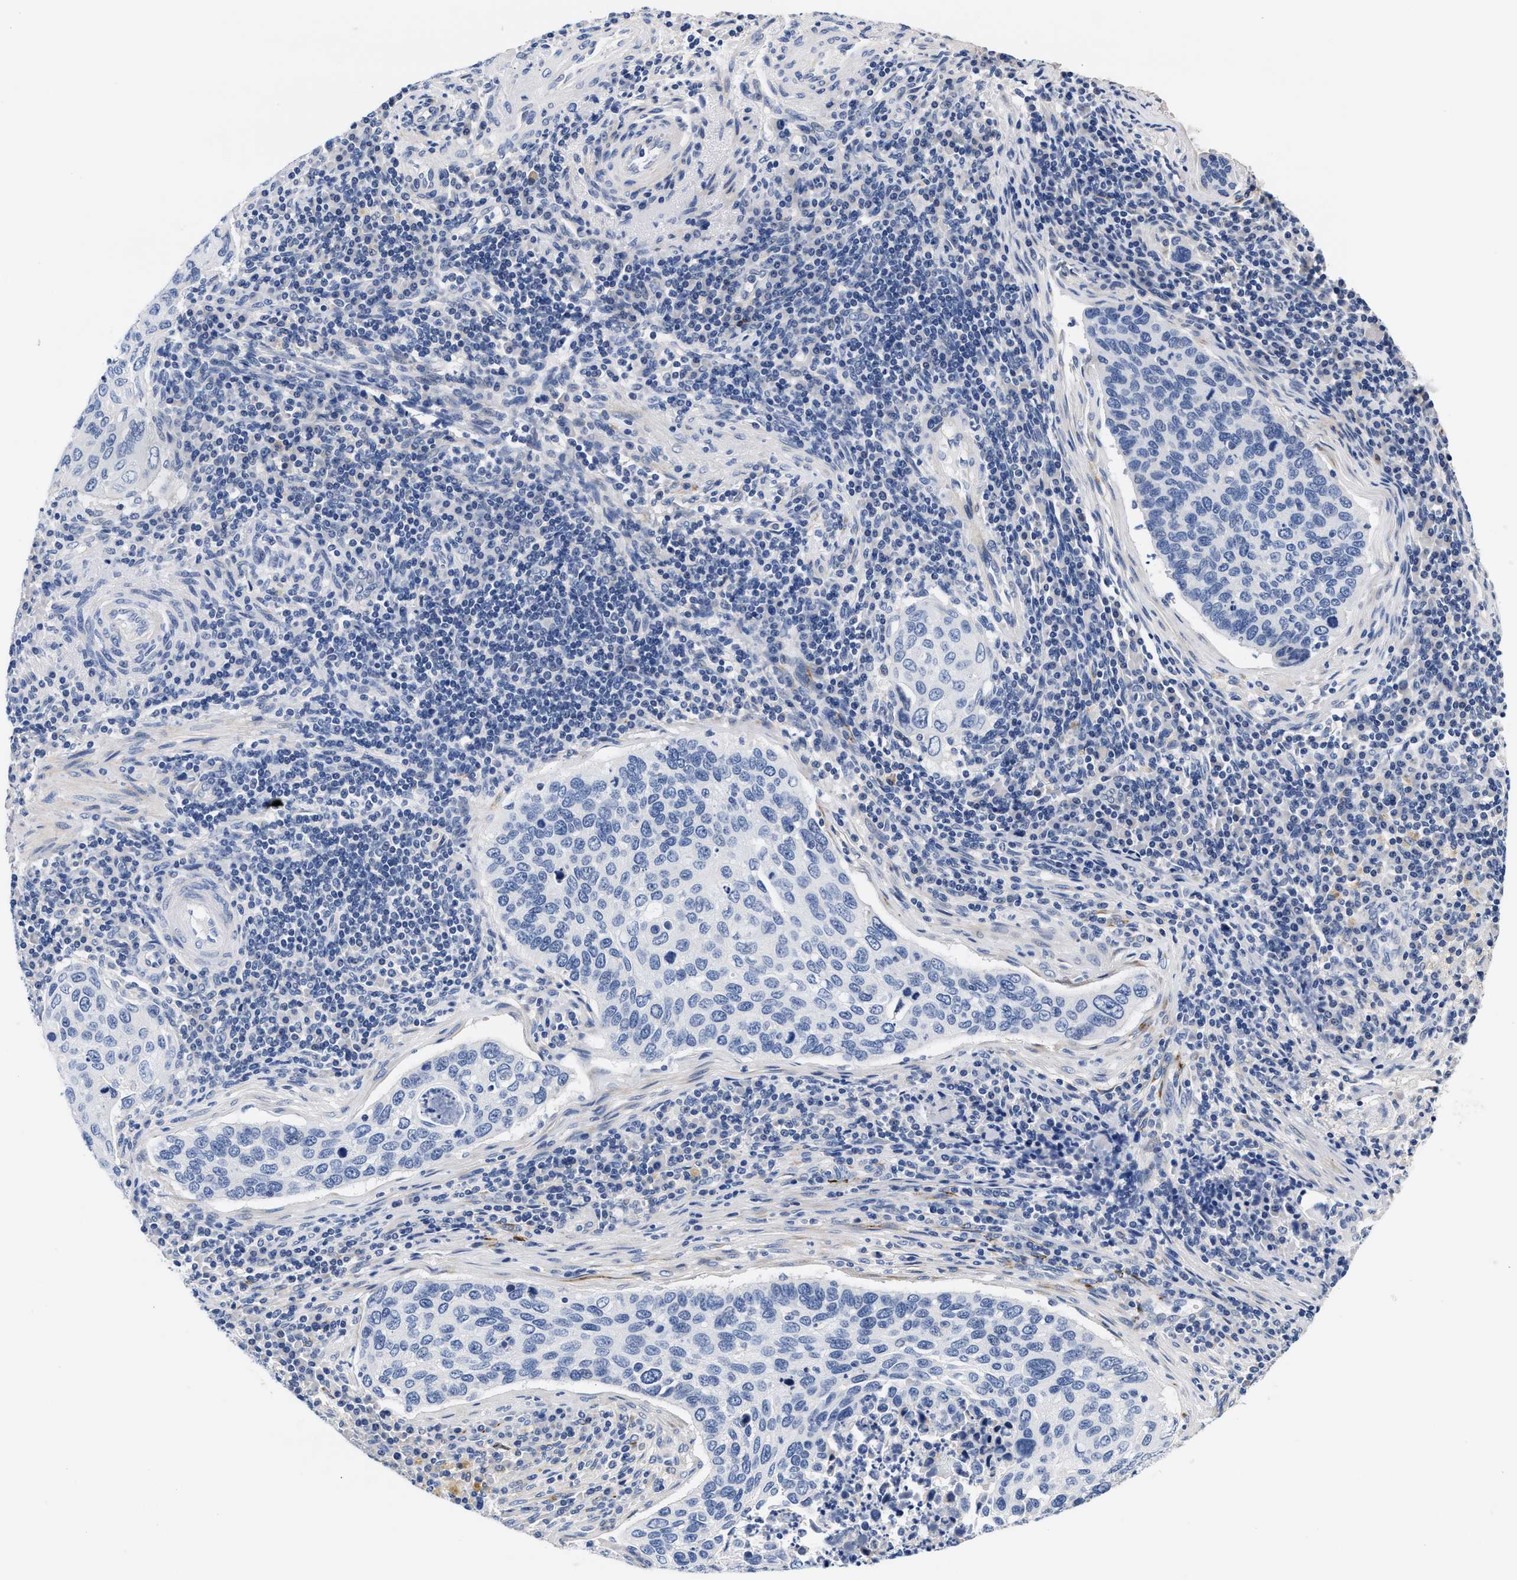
{"staining": {"intensity": "negative", "quantity": "none", "location": "none"}, "tissue": "cervical cancer", "cell_type": "Tumor cells", "image_type": "cancer", "snomed": [{"axis": "morphology", "description": "Squamous cell carcinoma, NOS"}, {"axis": "topography", "description": "Cervix"}], "caption": "Cervical squamous cell carcinoma was stained to show a protein in brown. There is no significant staining in tumor cells.", "gene": "ACTL7B", "patient": {"sex": "female", "age": 53}}